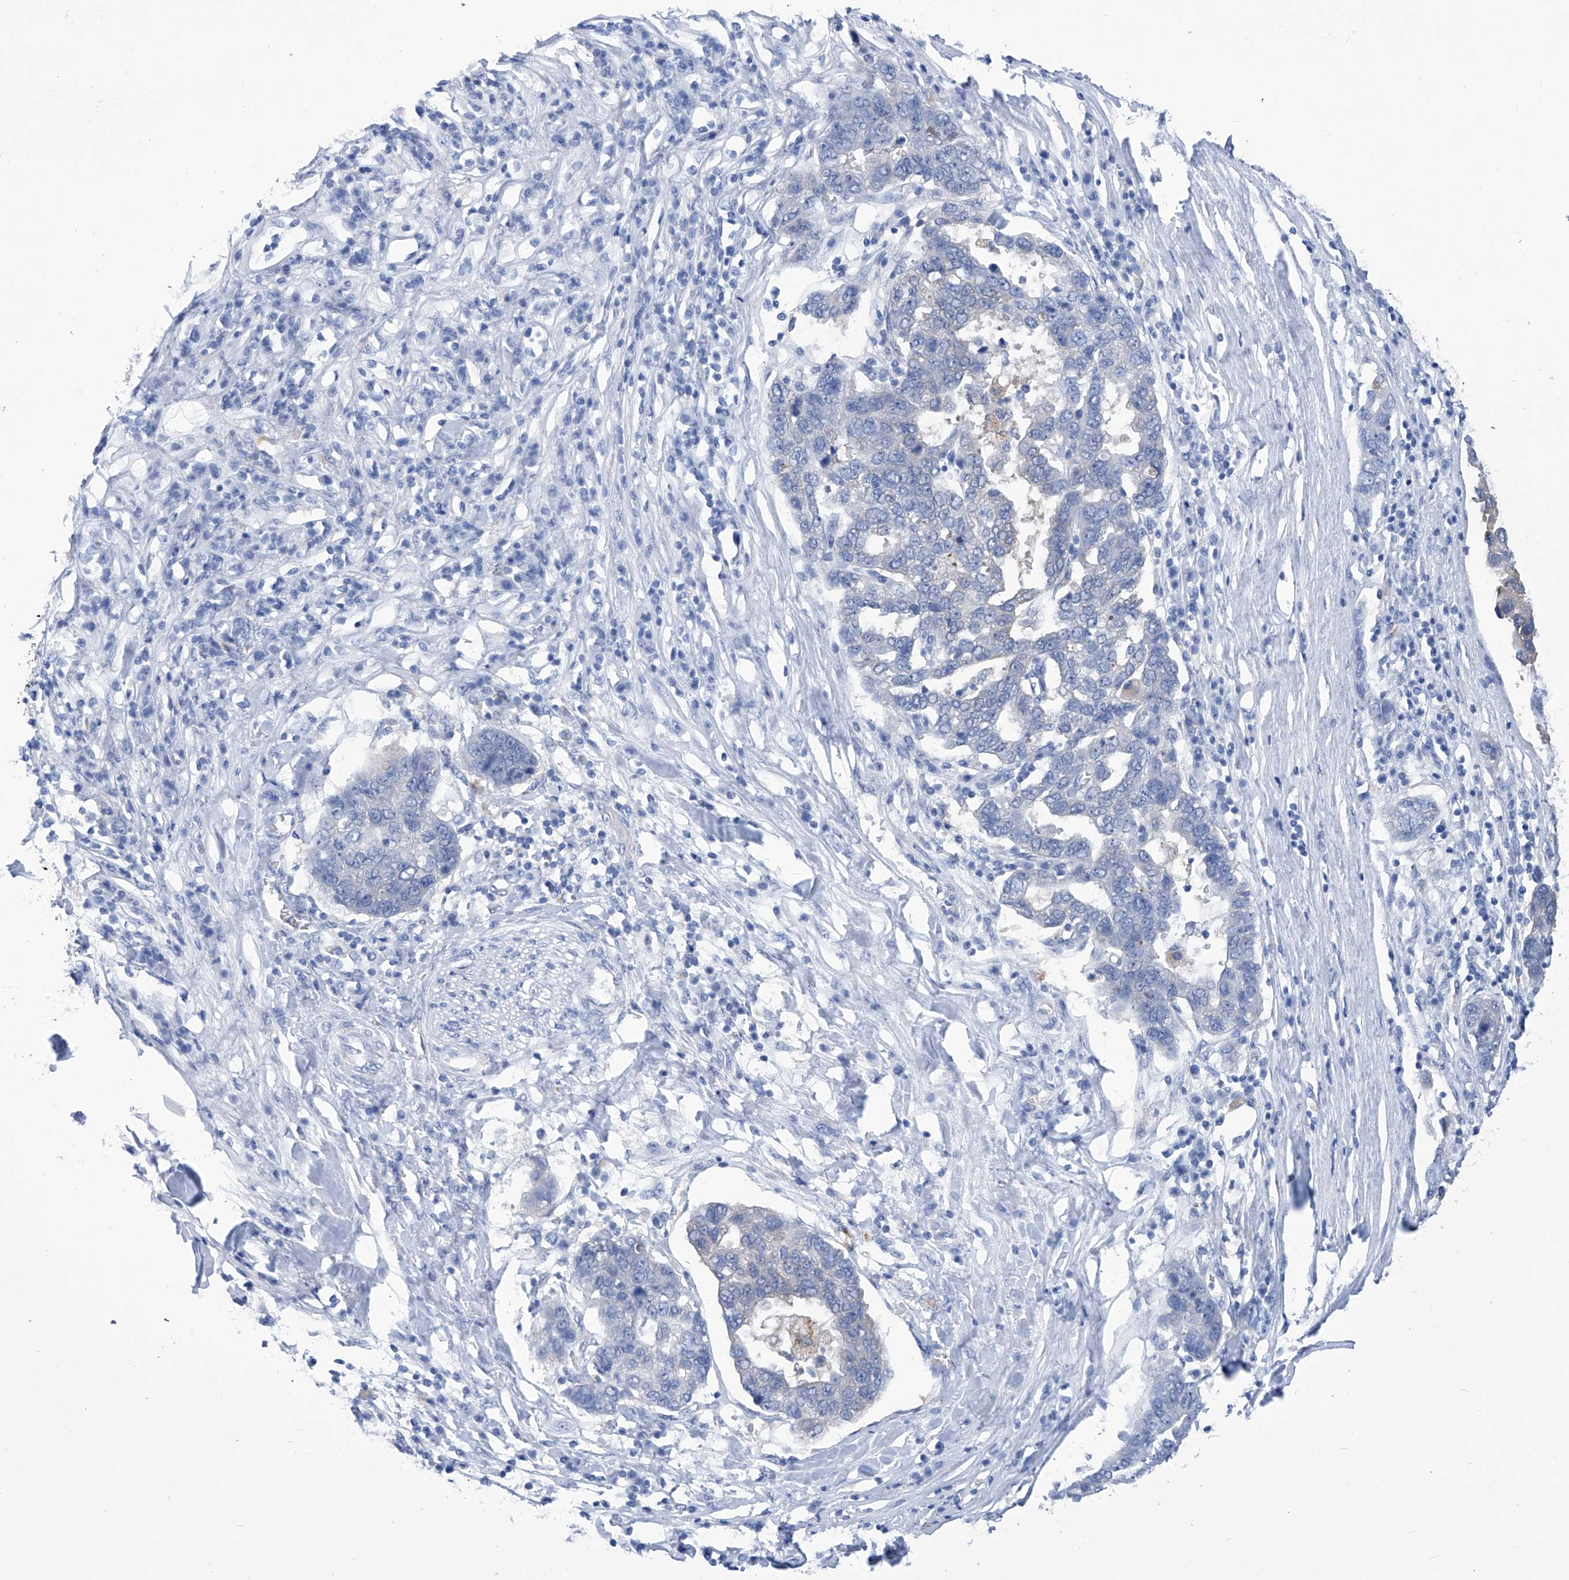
{"staining": {"intensity": "negative", "quantity": "none", "location": "none"}, "tissue": "pancreatic cancer", "cell_type": "Tumor cells", "image_type": "cancer", "snomed": [{"axis": "morphology", "description": "Adenocarcinoma, NOS"}, {"axis": "topography", "description": "Pancreas"}], "caption": "This micrograph is of adenocarcinoma (pancreatic) stained with immunohistochemistry (IHC) to label a protein in brown with the nuclei are counter-stained blue. There is no positivity in tumor cells.", "gene": "IMPA2", "patient": {"sex": "female", "age": 61}}